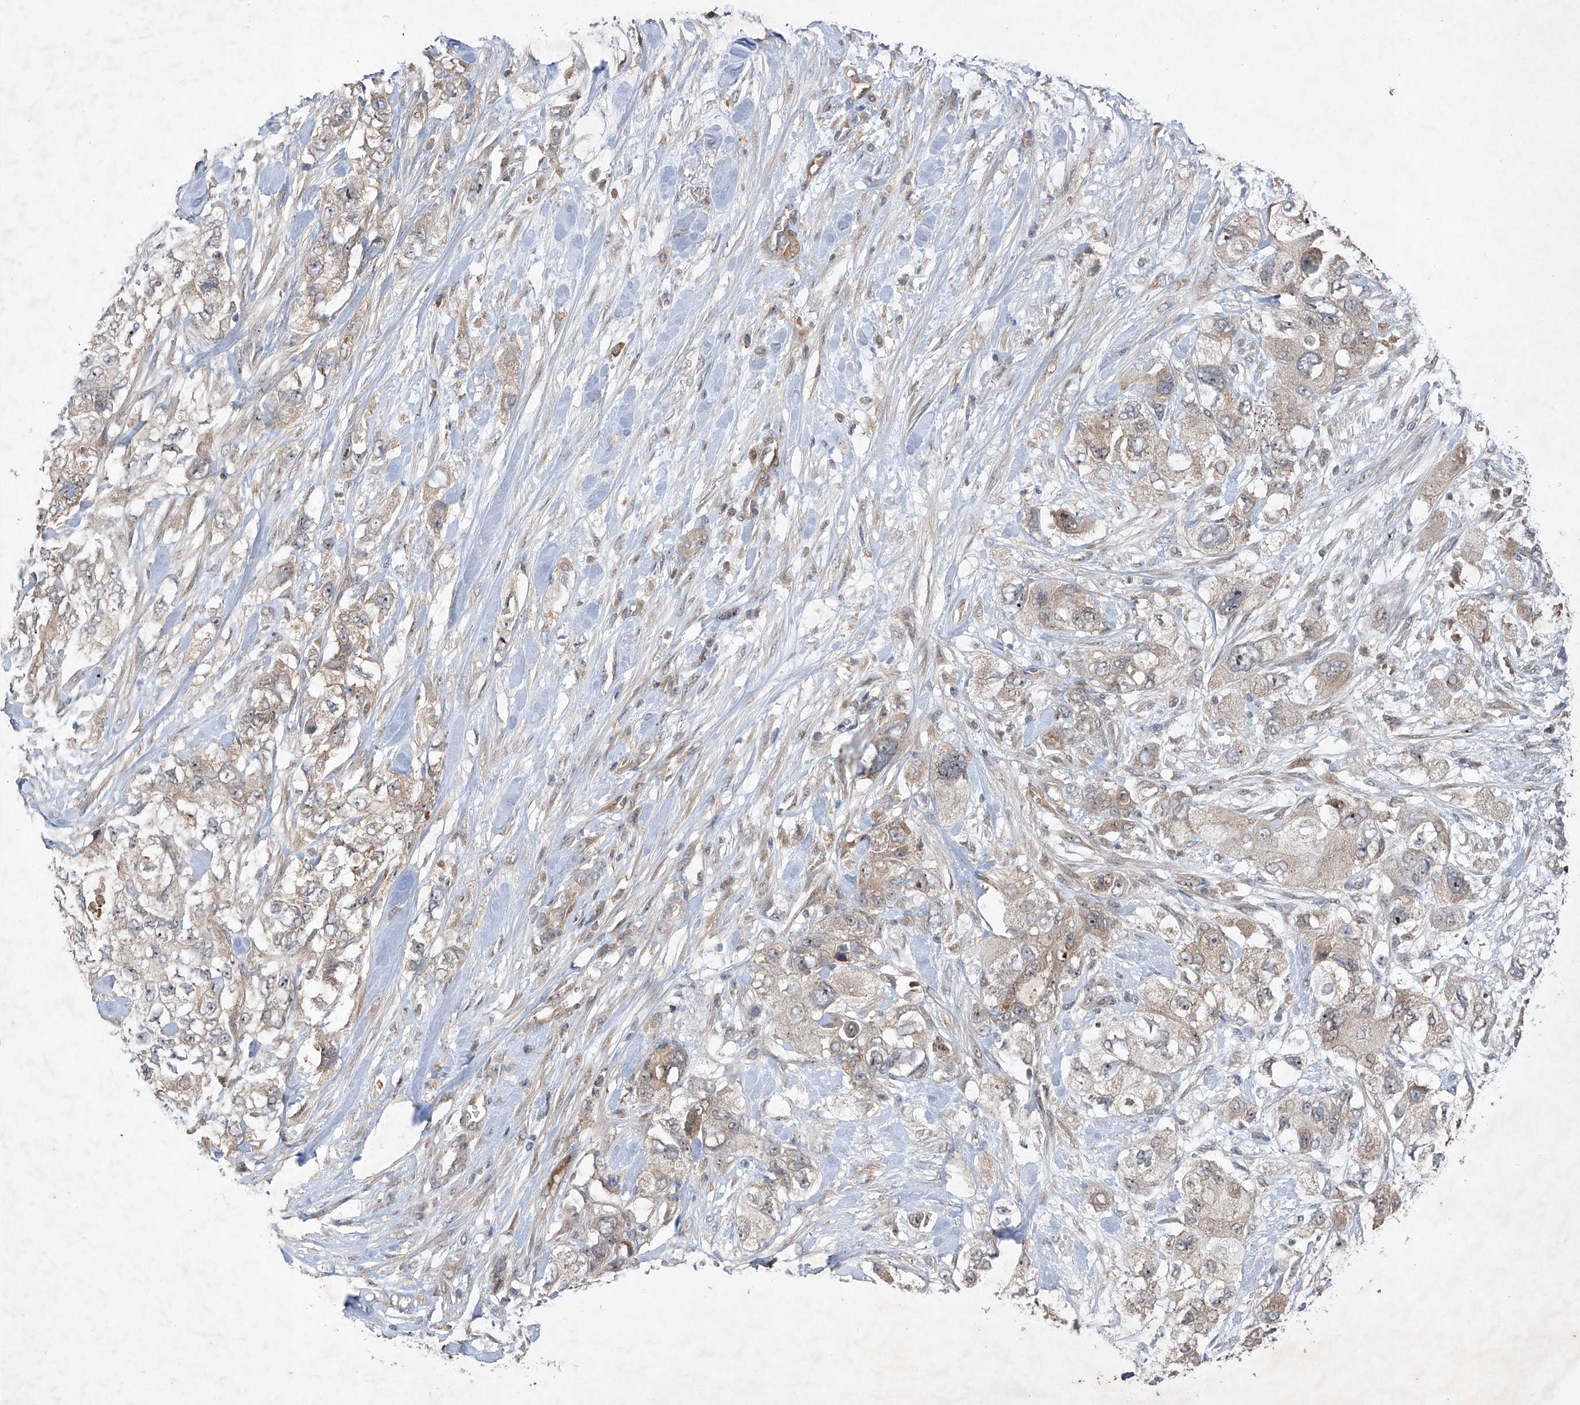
{"staining": {"intensity": "weak", "quantity": "<25%", "location": "cytoplasmic/membranous"}, "tissue": "pancreatic cancer", "cell_type": "Tumor cells", "image_type": "cancer", "snomed": [{"axis": "morphology", "description": "Adenocarcinoma, NOS"}, {"axis": "topography", "description": "Pancreas"}], "caption": "The IHC image has no significant expression in tumor cells of pancreatic cancer tissue.", "gene": "FAM135A", "patient": {"sex": "female", "age": 73}}